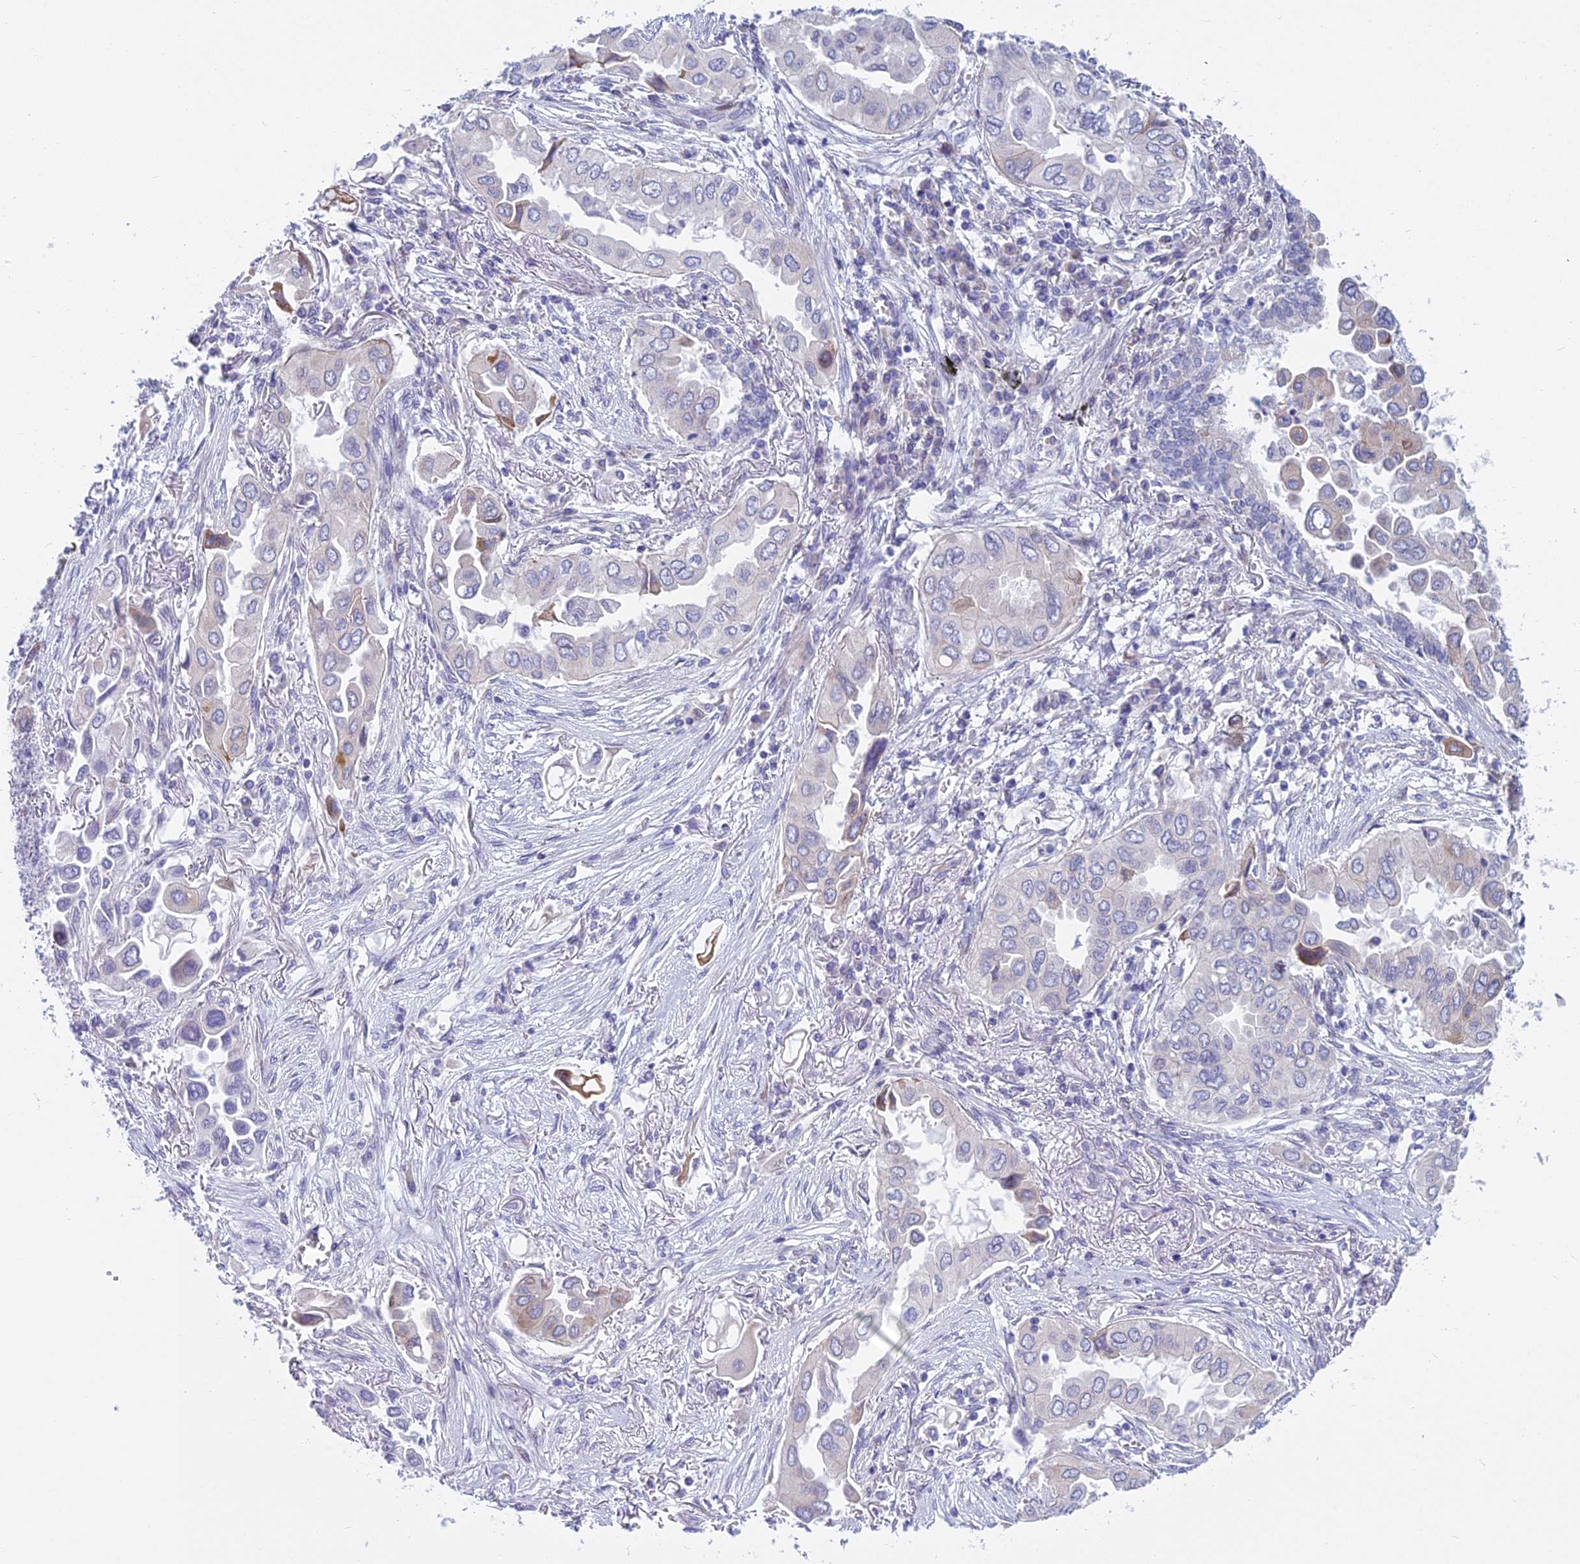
{"staining": {"intensity": "negative", "quantity": "none", "location": "none"}, "tissue": "lung cancer", "cell_type": "Tumor cells", "image_type": "cancer", "snomed": [{"axis": "morphology", "description": "Adenocarcinoma, NOS"}, {"axis": "topography", "description": "Lung"}], "caption": "An image of adenocarcinoma (lung) stained for a protein shows no brown staining in tumor cells.", "gene": "PCDHB14", "patient": {"sex": "female", "age": 76}}